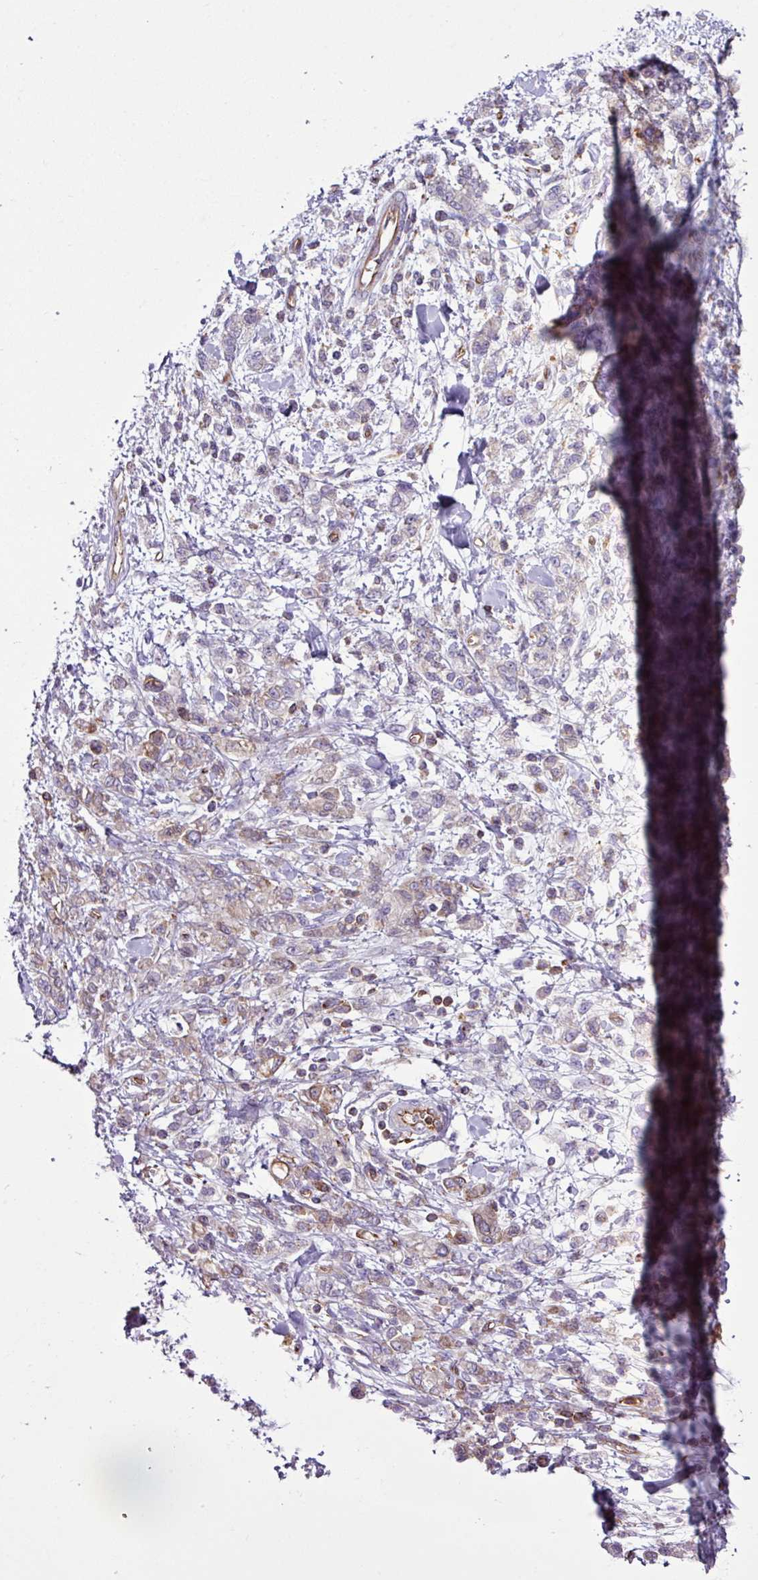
{"staining": {"intensity": "weak", "quantity": "25%-75%", "location": "cytoplasmic/membranous"}, "tissue": "stomach cancer", "cell_type": "Tumor cells", "image_type": "cancer", "snomed": [{"axis": "morphology", "description": "Adenocarcinoma, NOS"}, {"axis": "topography", "description": "Stomach"}], "caption": "Human stomach cancer (adenocarcinoma) stained with a protein marker demonstrates weak staining in tumor cells.", "gene": "EME2", "patient": {"sex": "male", "age": 77}}